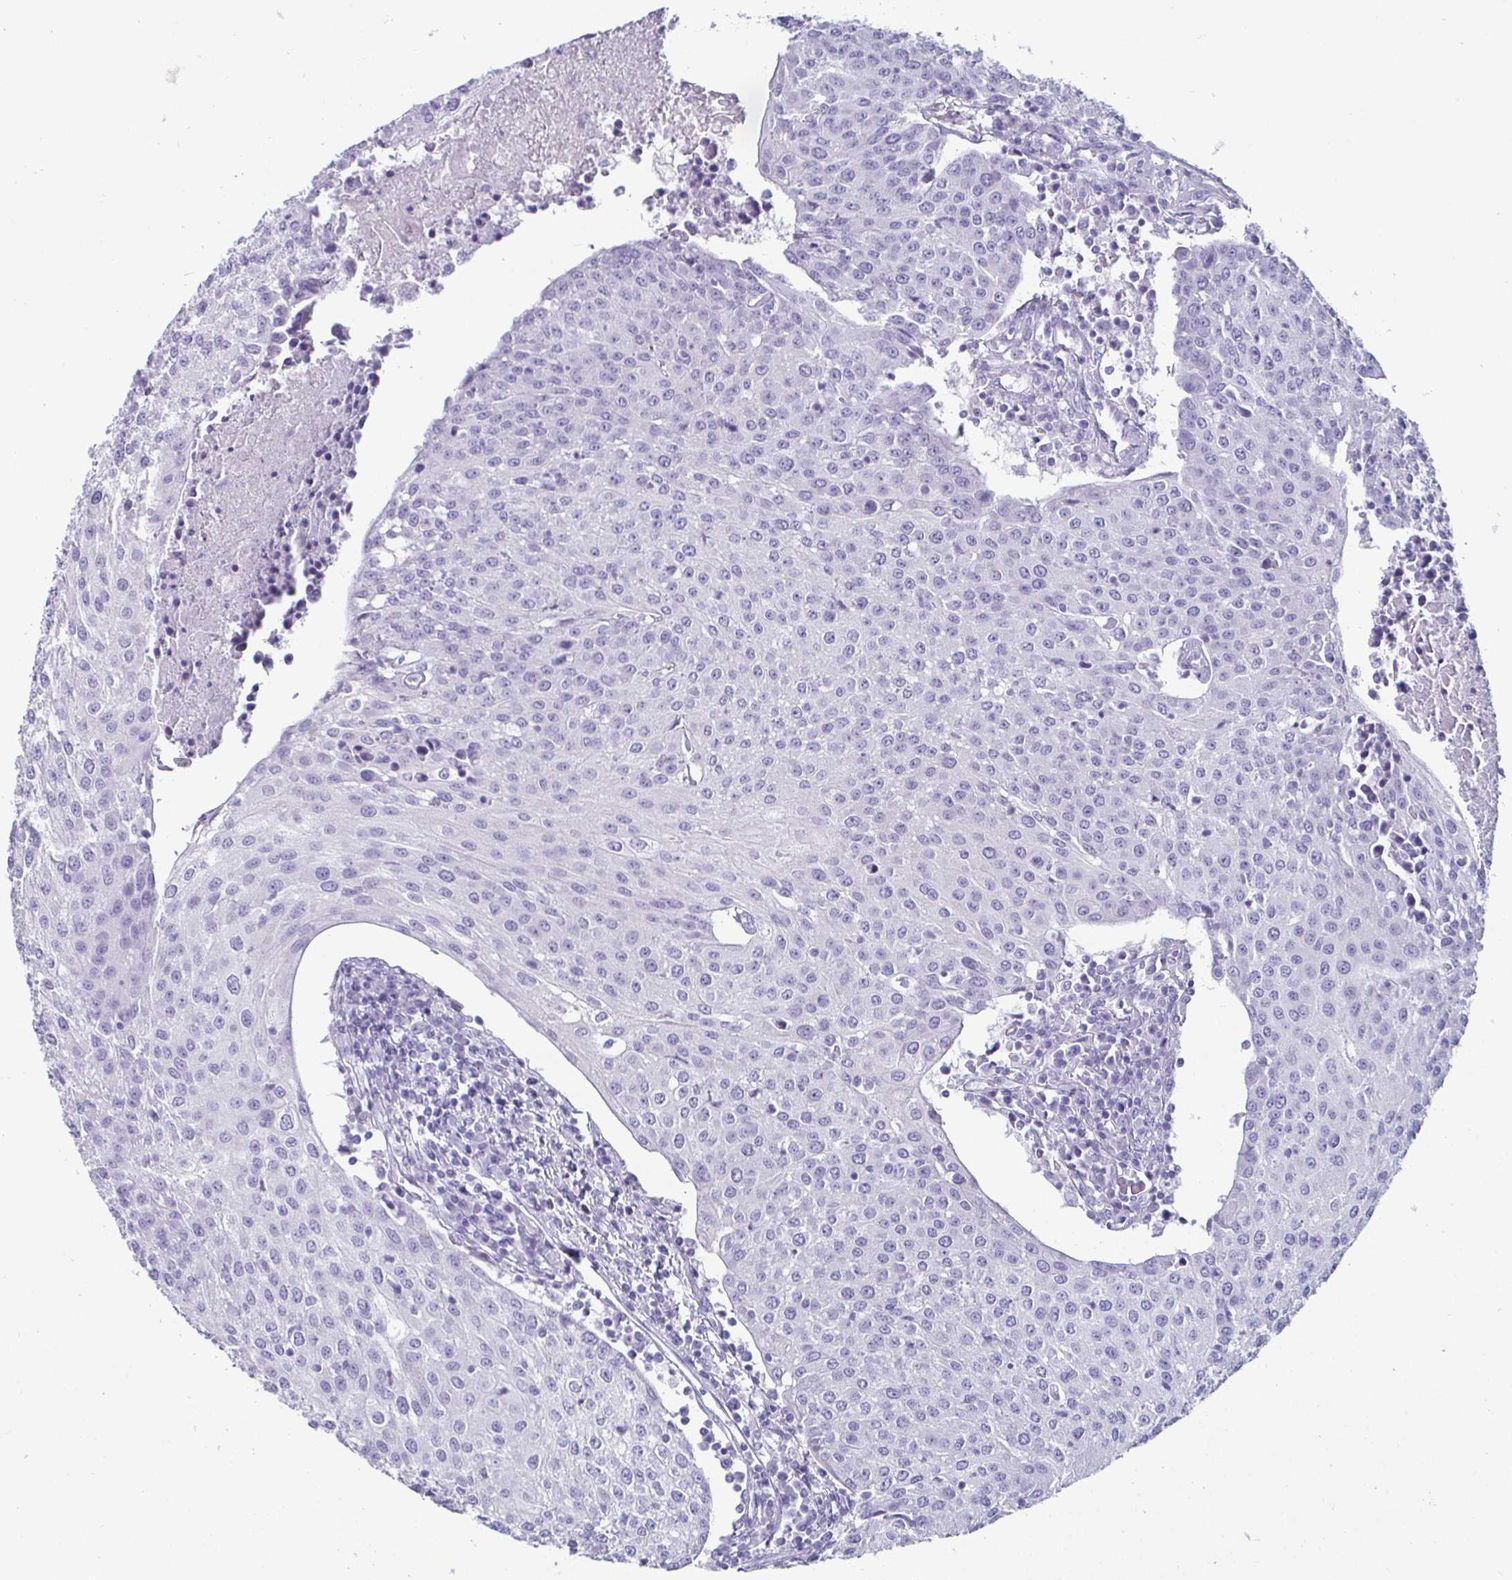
{"staining": {"intensity": "negative", "quantity": "none", "location": "none"}, "tissue": "urothelial cancer", "cell_type": "Tumor cells", "image_type": "cancer", "snomed": [{"axis": "morphology", "description": "Urothelial carcinoma, High grade"}, {"axis": "topography", "description": "Urinary bladder"}], "caption": "This is an immunohistochemistry (IHC) histopathology image of high-grade urothelial carcinoma. There is no expression in tumor cells.", "gene": "CREG2", "patient": {"sex": "female", "age": 85}}